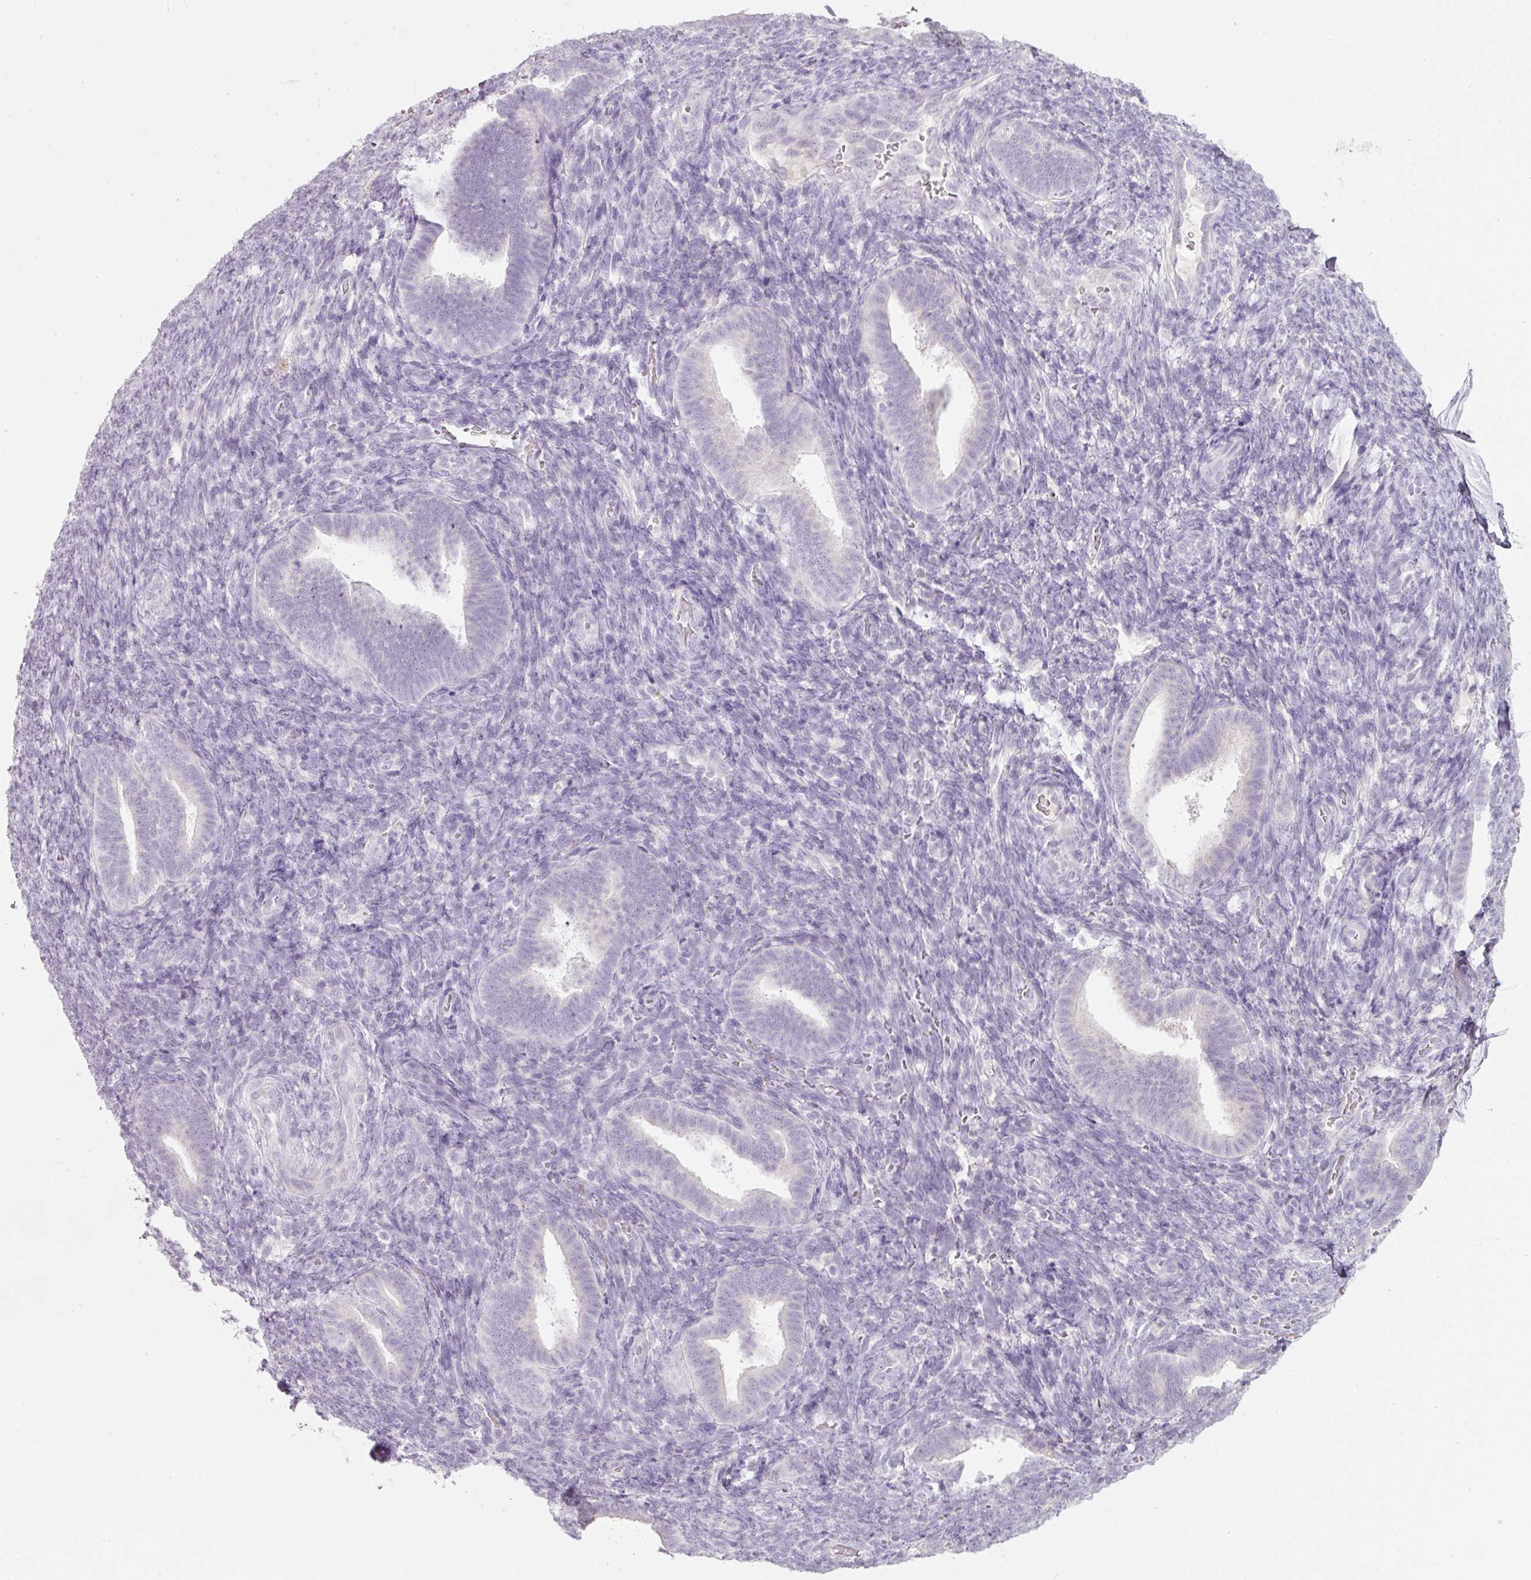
{"staining": {"intensity": "negative", "quantity": "none", "location": "none"}, "tissue": "endometrium", "cell_type": "Cells in endometrial stroma", "image_type": "normal", "snomed": [{"axis": "morphology", "description": "Normal tissue, NOS"}, {"axis": "topography", "description": "Endometrium"}], "caption": "Cells in endometrial stroma show no significant protein staining in unremarkable endometrium. (DAB IHC visualized using brightfield microscopy, high magnification).", "gene": "ENSG00000206549", "patient": {"sex": "female", "age": 34}}